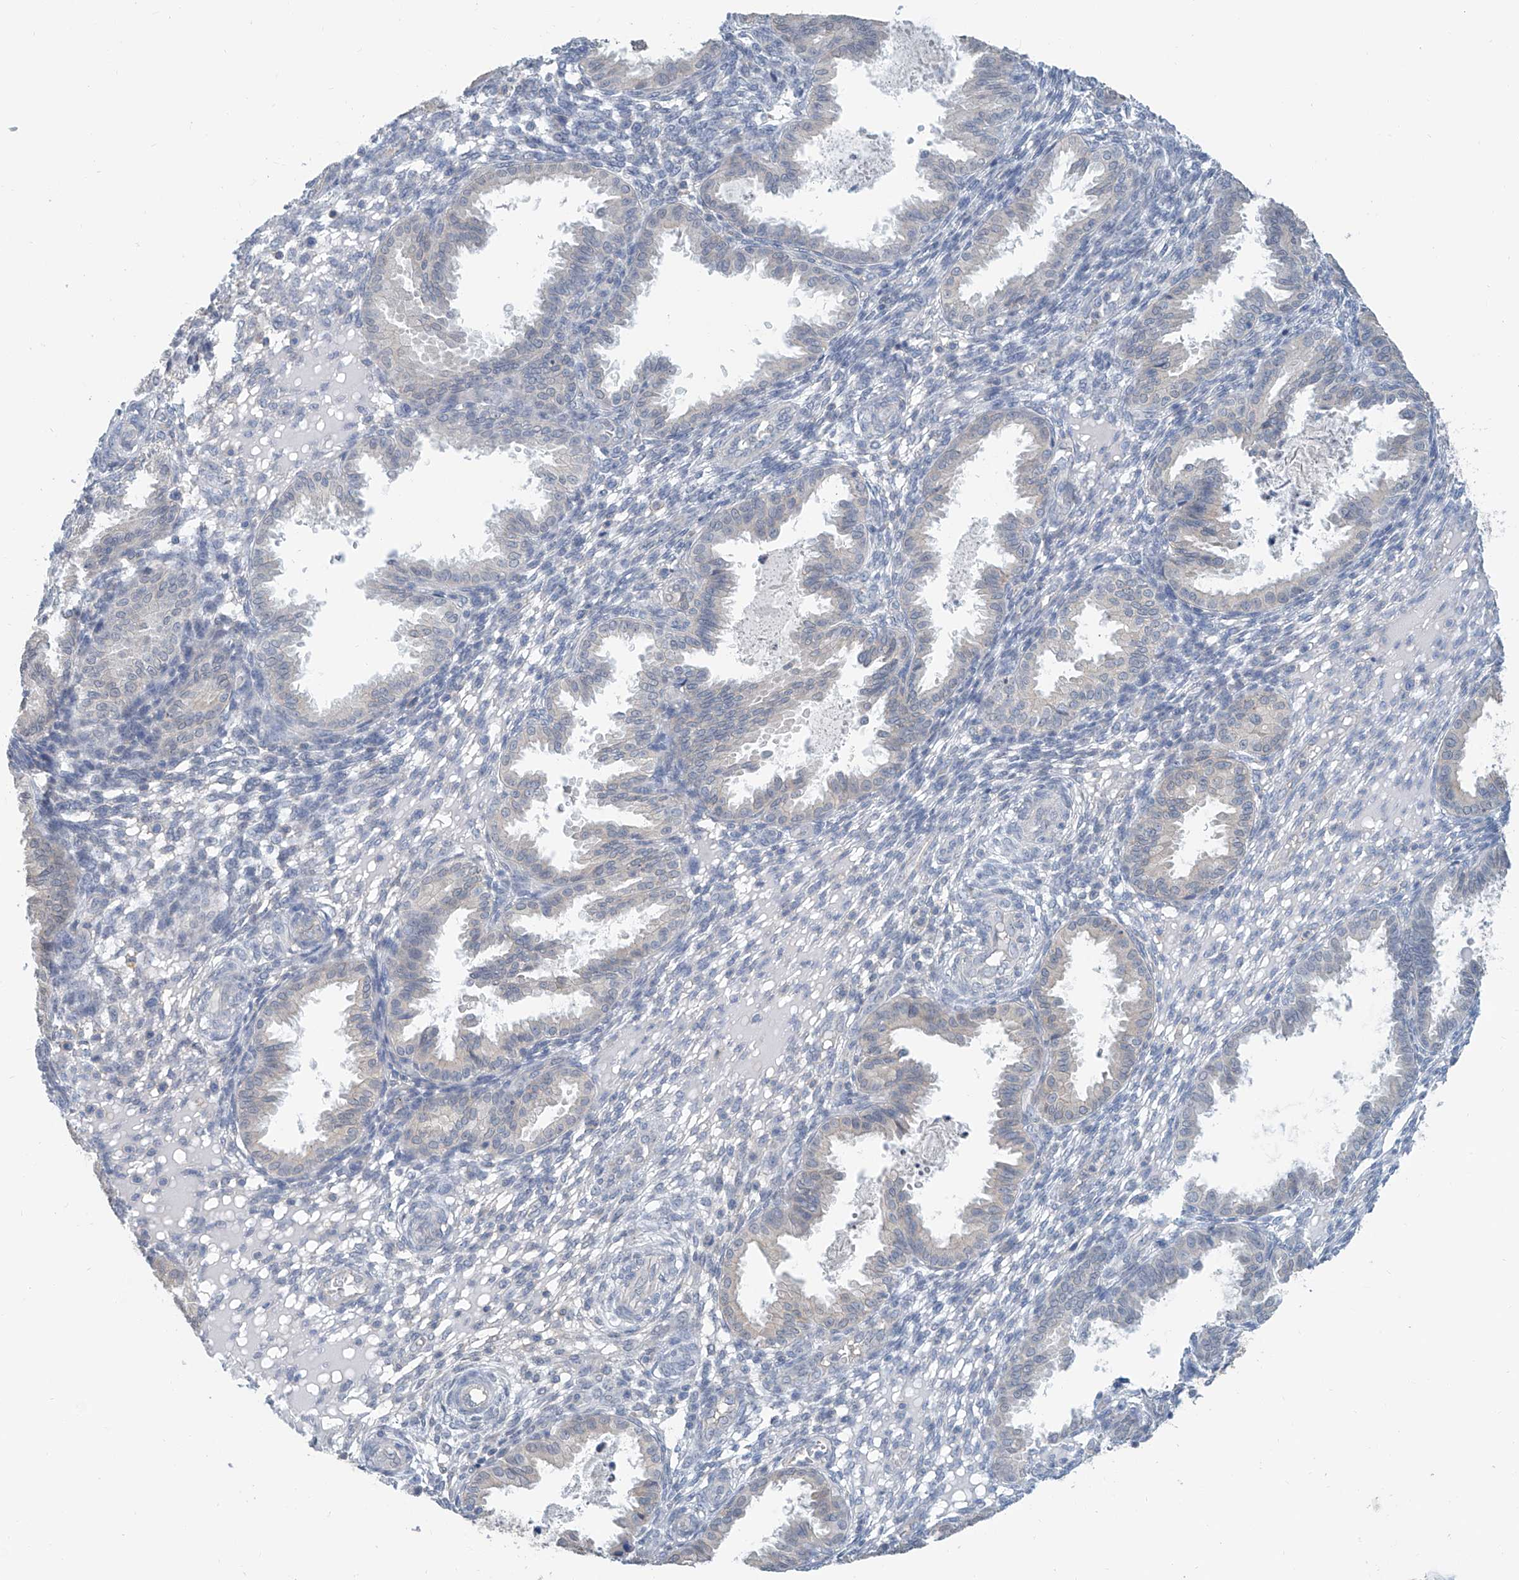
{"staining": {"intensity": "negative", "quantity": "none", "location": "none"}, "tissue": "endometrium", "cell_type": "Cells in endometrial stroma", "image_type": "normal", "snomed": [{"axis": "morphology", "description": "Normal tissue, NOS"}, {"axis": "topography", "description": "Endometrium"}], "caption": "The image demonstrates no staining of cells in endometrial stroma in unremarkable endometrium.", "gene": "KCNK10", "patient": {"sex": "female", "age": 33}}